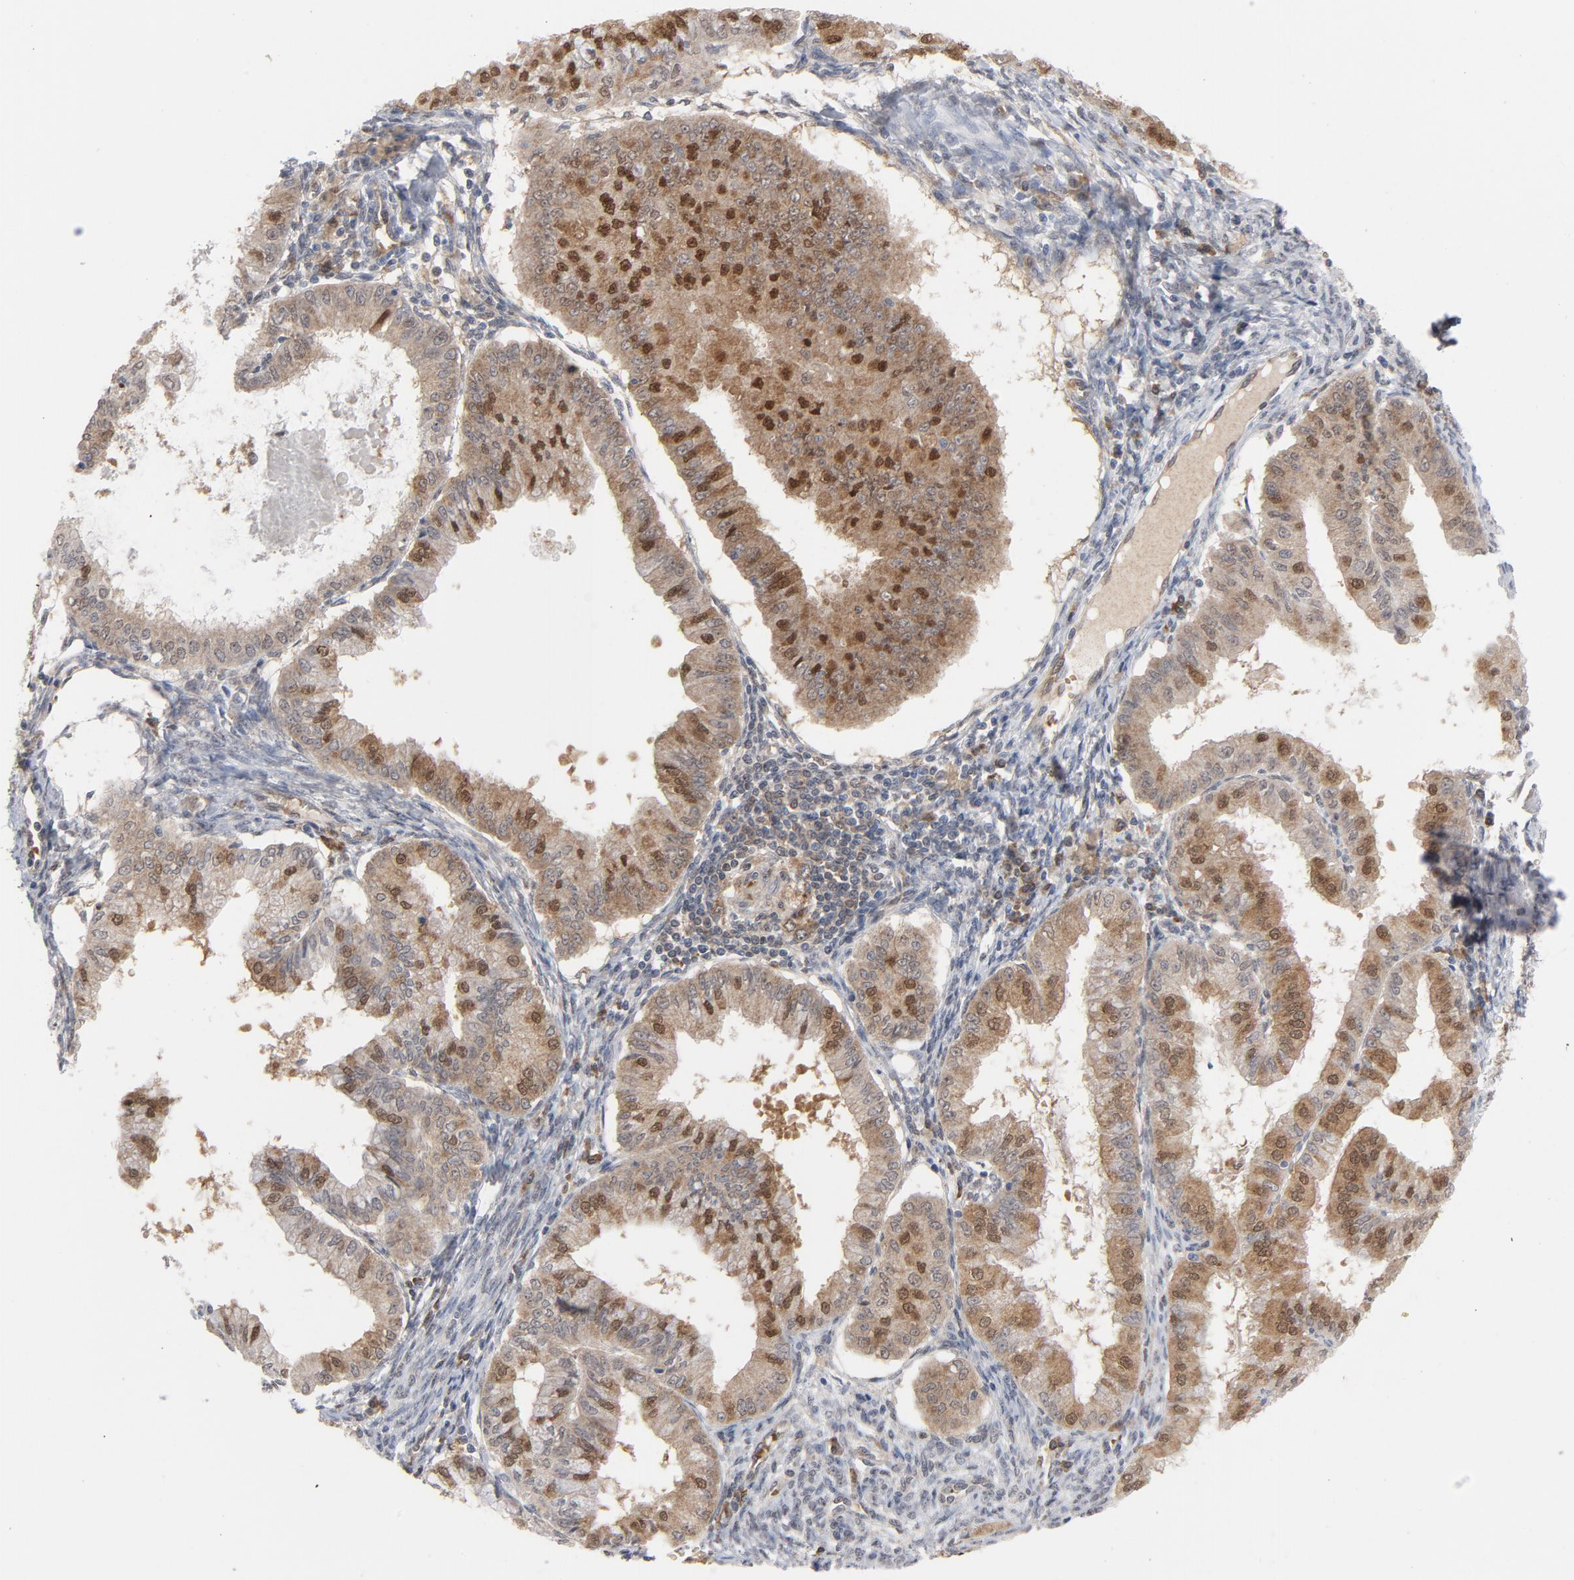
{"staining": {"intensity": "moderate", "quantity": ">75%", "location": "cytoplasmic/membranous,nuclear"}, "tissue": "endometrial cancer", "cell_type": "Tumor cells", "image_type": "cancer", "snomed": [{"axis": "morphology", "description": "Adenocarcinoma, NOS"}, {"axis": "topography", "description": "Endometrium"}], "caption": "There is medium levels of moderate cytoplasmic/membranous and nuclear expression in tumor cells of endometrial adenocarcinoma, as demonstrated by immunohistochemical staining (brown color).", "gene": "PRDX1", "patient": {"sex": "female", "age": 76}}